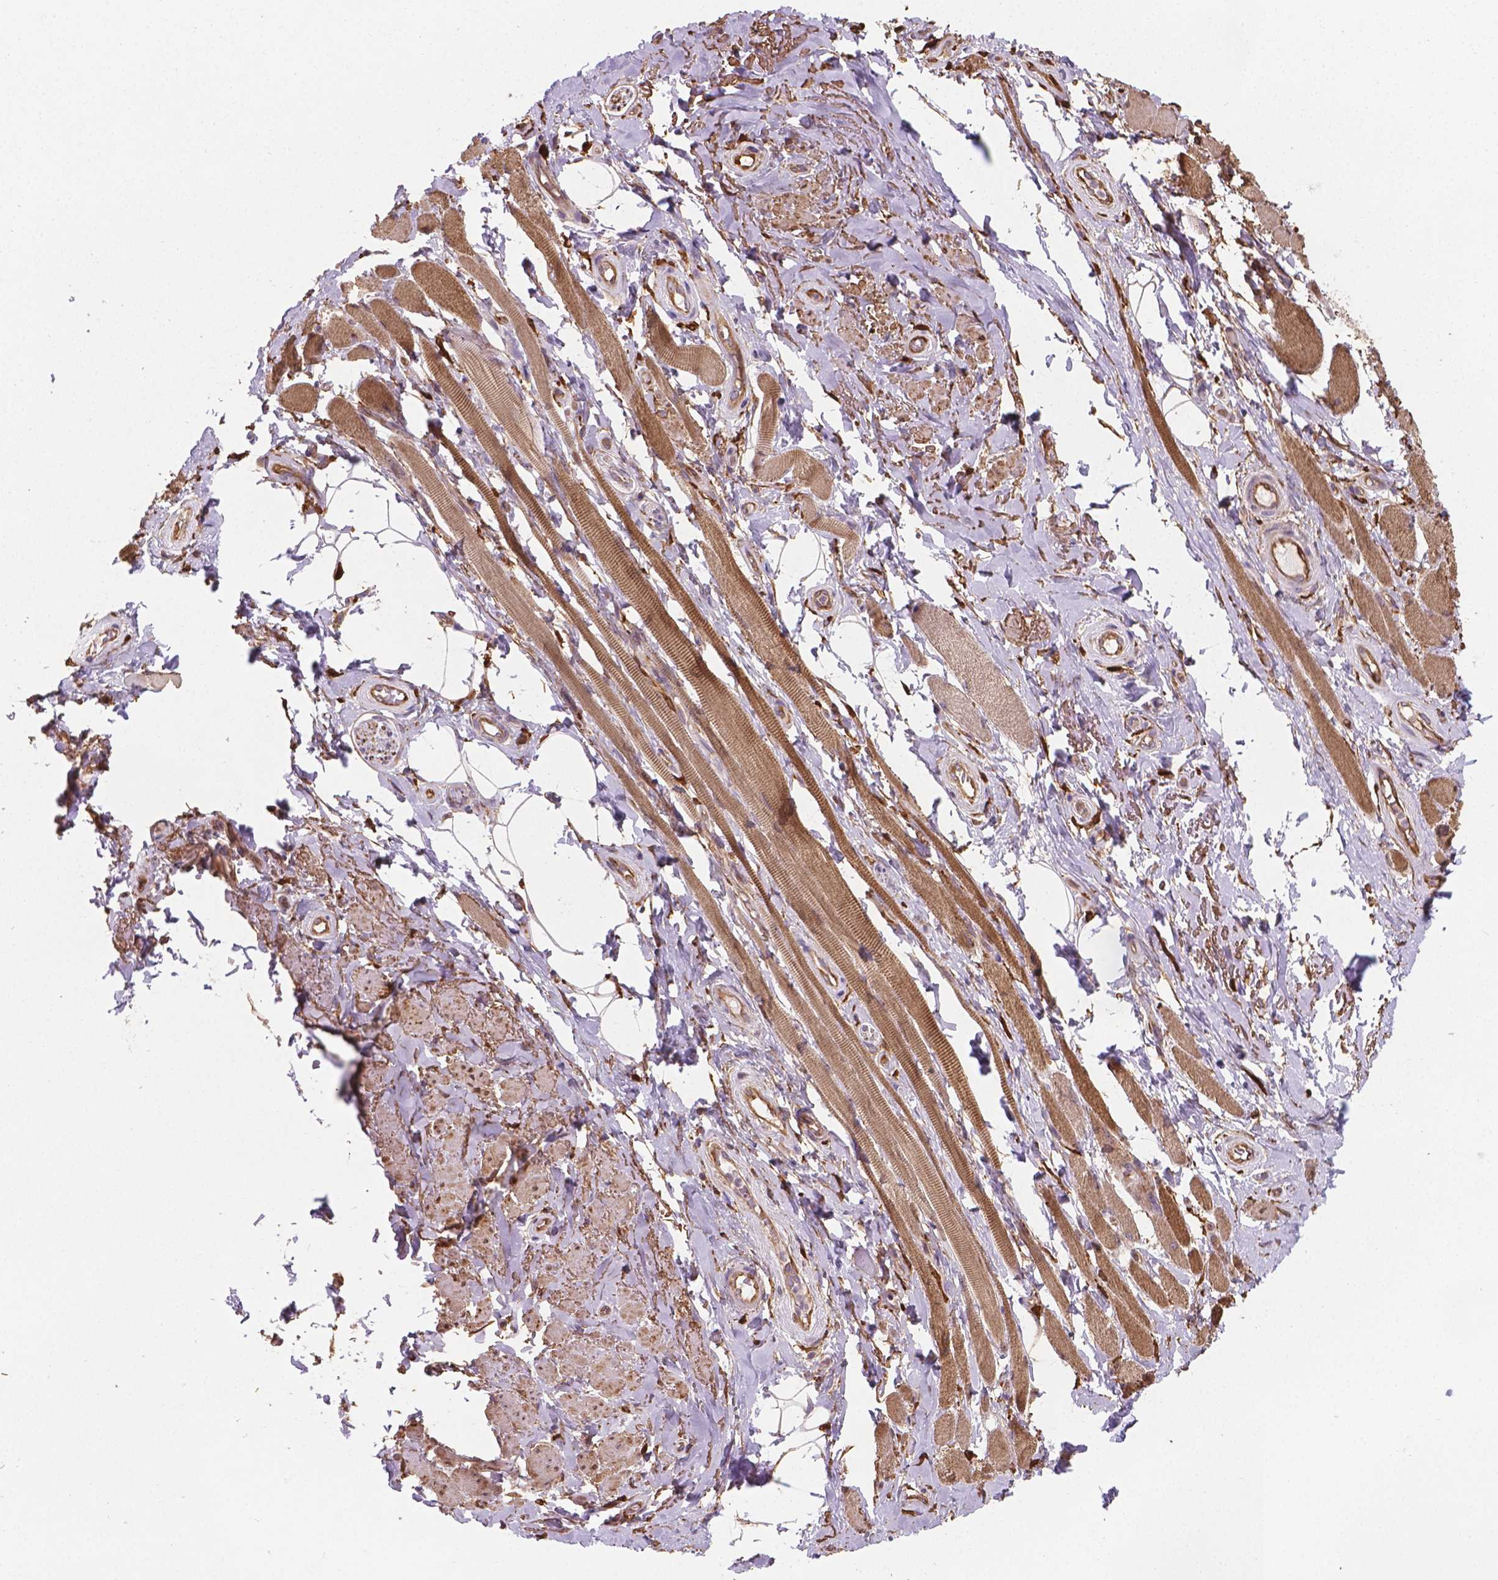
{"staining": {"intensity": "strong", "quantity": "<25%", "location": "nuclear"}, "tissue": "adipose tissue", "cell_type": "Adipocytes", "image_type": "normal", "snomed": [{"axis": "morphology", "description": "Normal tissue, NOS"}, {"axis": "topography", "description": "Anal"}, {"axis": "topography", "description": "Peripheral nerve tissue"}], "caption": "Immunohistochemical staining of unremarkable adipose tissue shows <25% levels of strong nuclear protein staining in about <25% of adipocytes.", "gene": "TCAF1", "patient": {"sex": "male", "age": 53}}